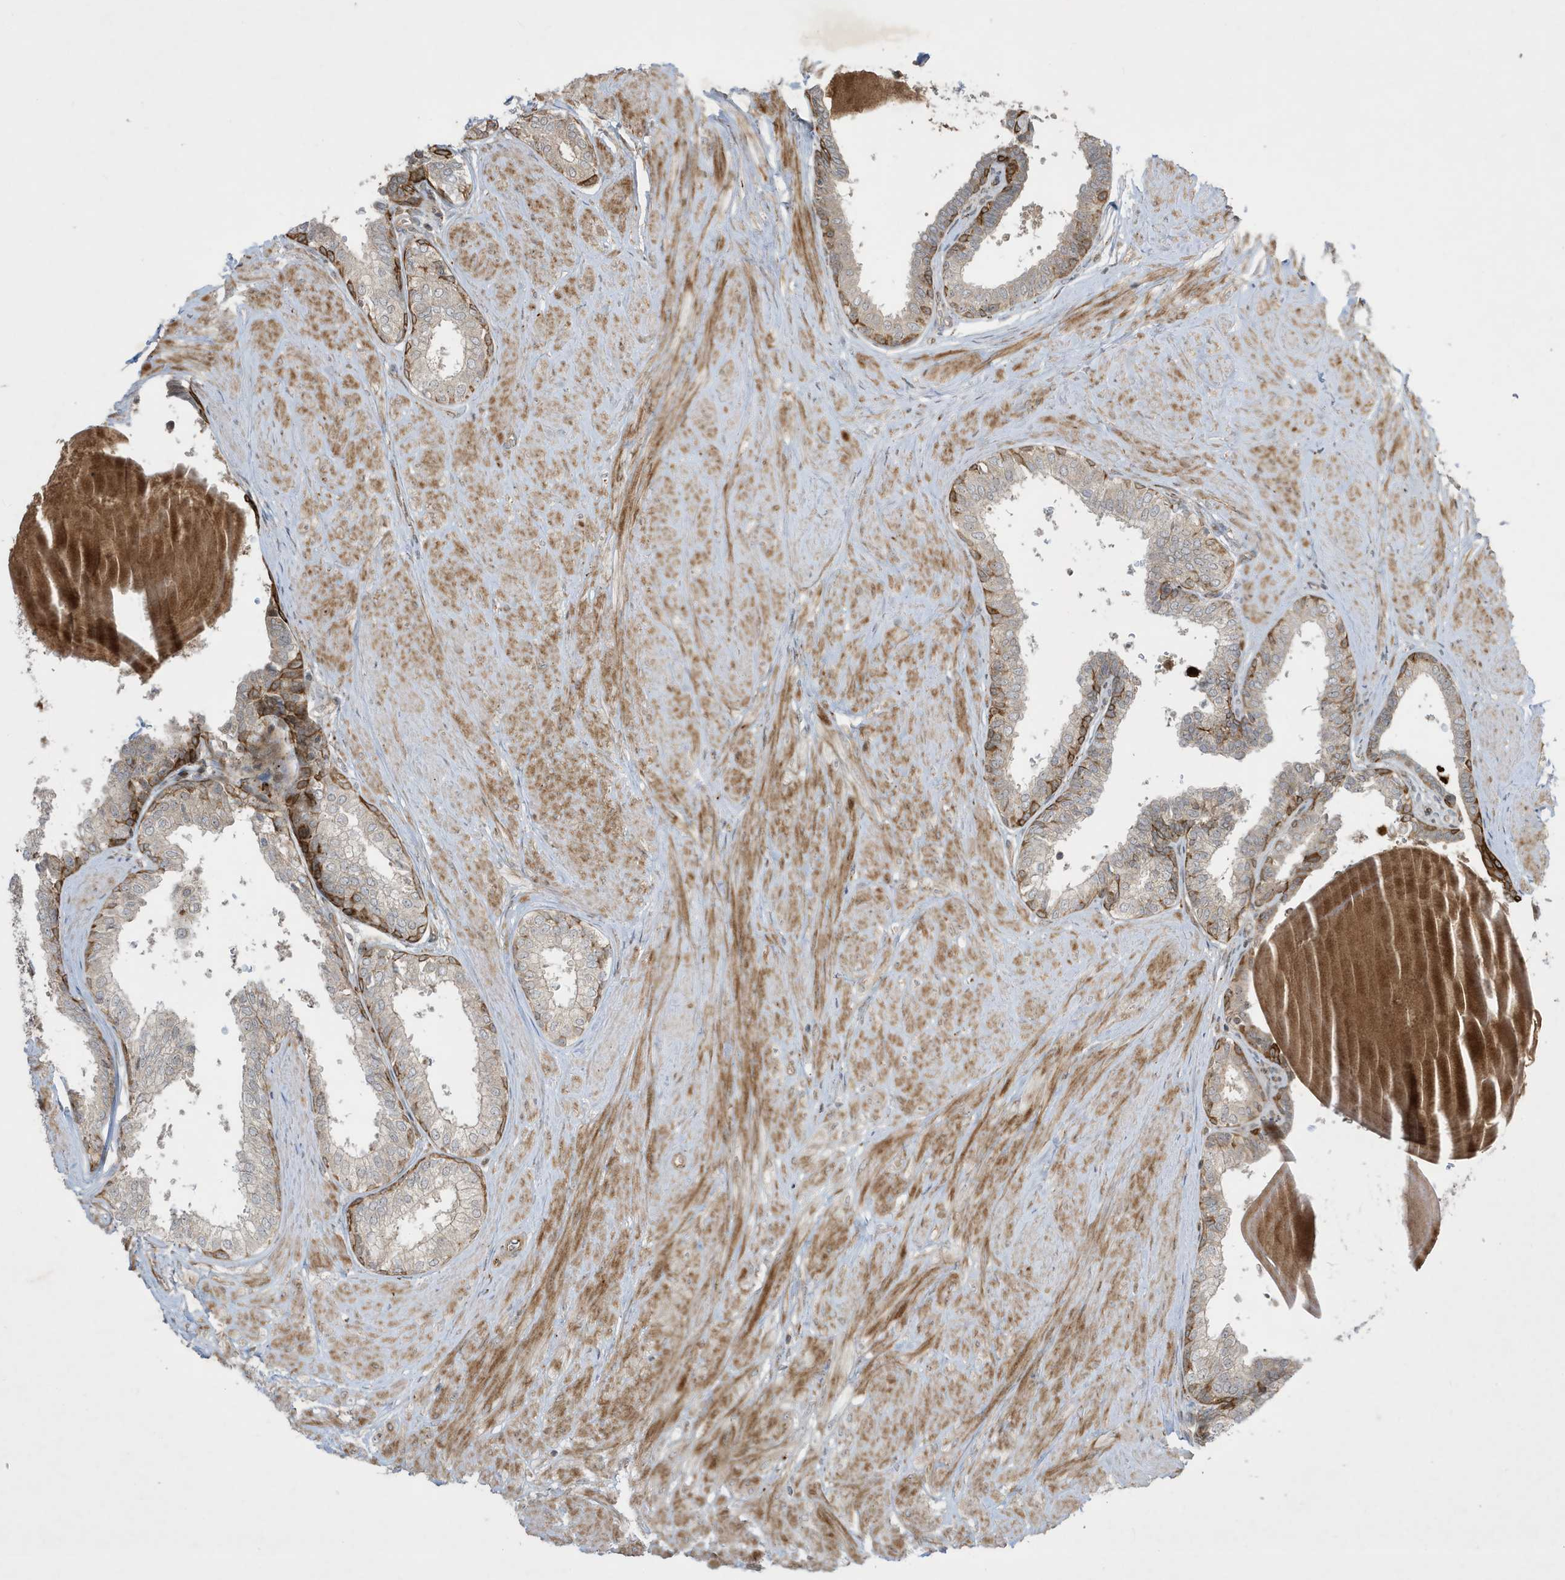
{"staining": {"intensity": "strong", "quantity": "<25%", "location": "cytoplasmic/membranous"}, "tissue": "prostate", "cell_type": "Glandular cells", "image_type": "normal", "snomed": [{"axis": "morphology", "description": "Normal tissue, NOS"}, {"axis": "topography", "description": "Prostate"}], "caption": "Immunohistochemical staining of normal human prostate displays strong cytoplasmic/membranous protein positivity in about <25% of glandular cells.", "gene": "IFT57", "patient": {"sex": "male", "age": 48}}